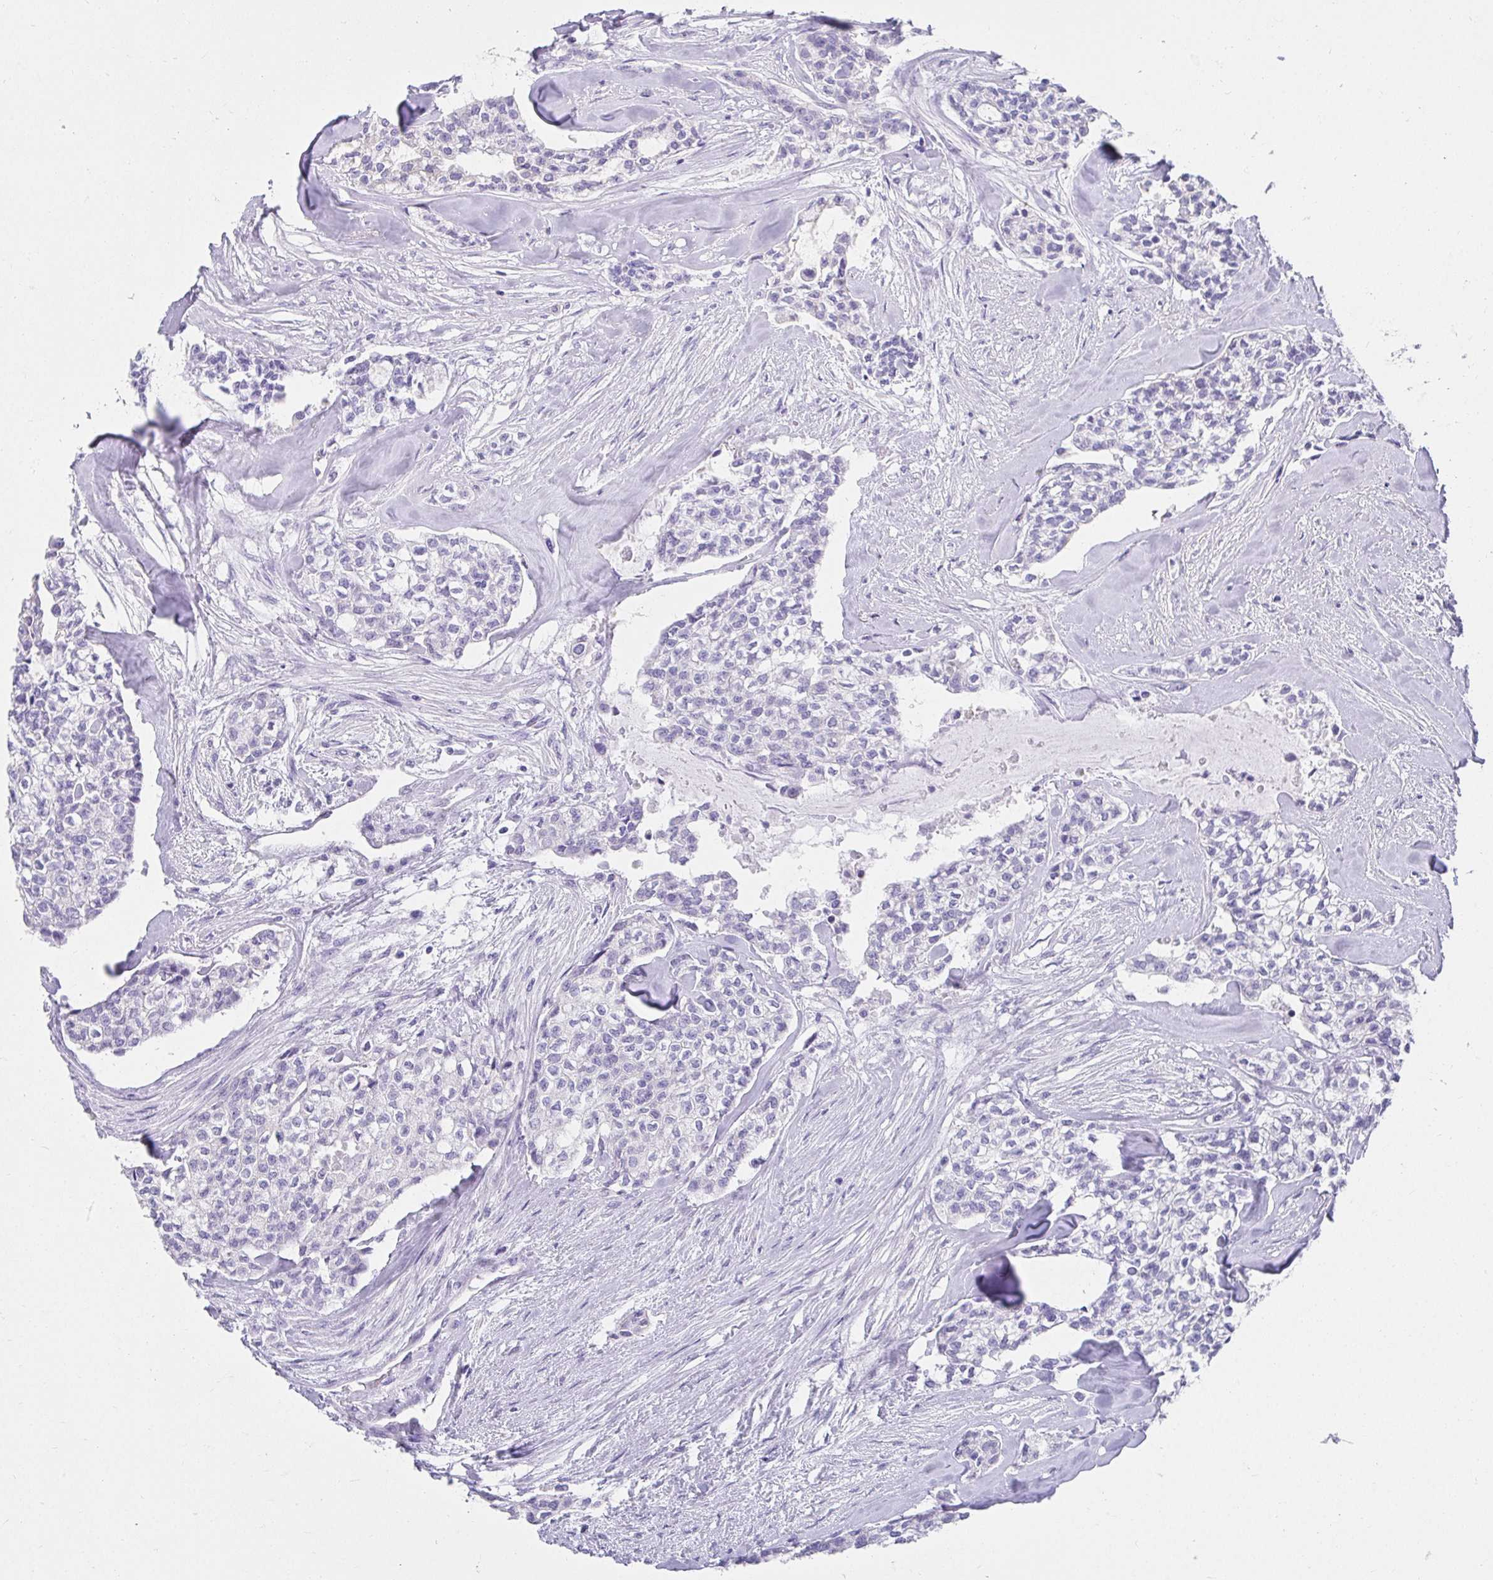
{"staining": {"intensity": "negative", "quantity": "none", "location": "none"}, "tissue": "head and neck cancer", "cell_type": "Tumor cells", "image_type": "cancer", "snomed": [{"axis": "morphology", "description": "Adenocarcinoma, NOS"}, {"axis": "topography", "description": "Head-Neck"}], "caption": "A photomicrograph of human adenocarcinoma (head and neck) is negative for staining in tumor cells.", "gene": "VGLL1", "patient": {"sex": "male", "age": 81}}